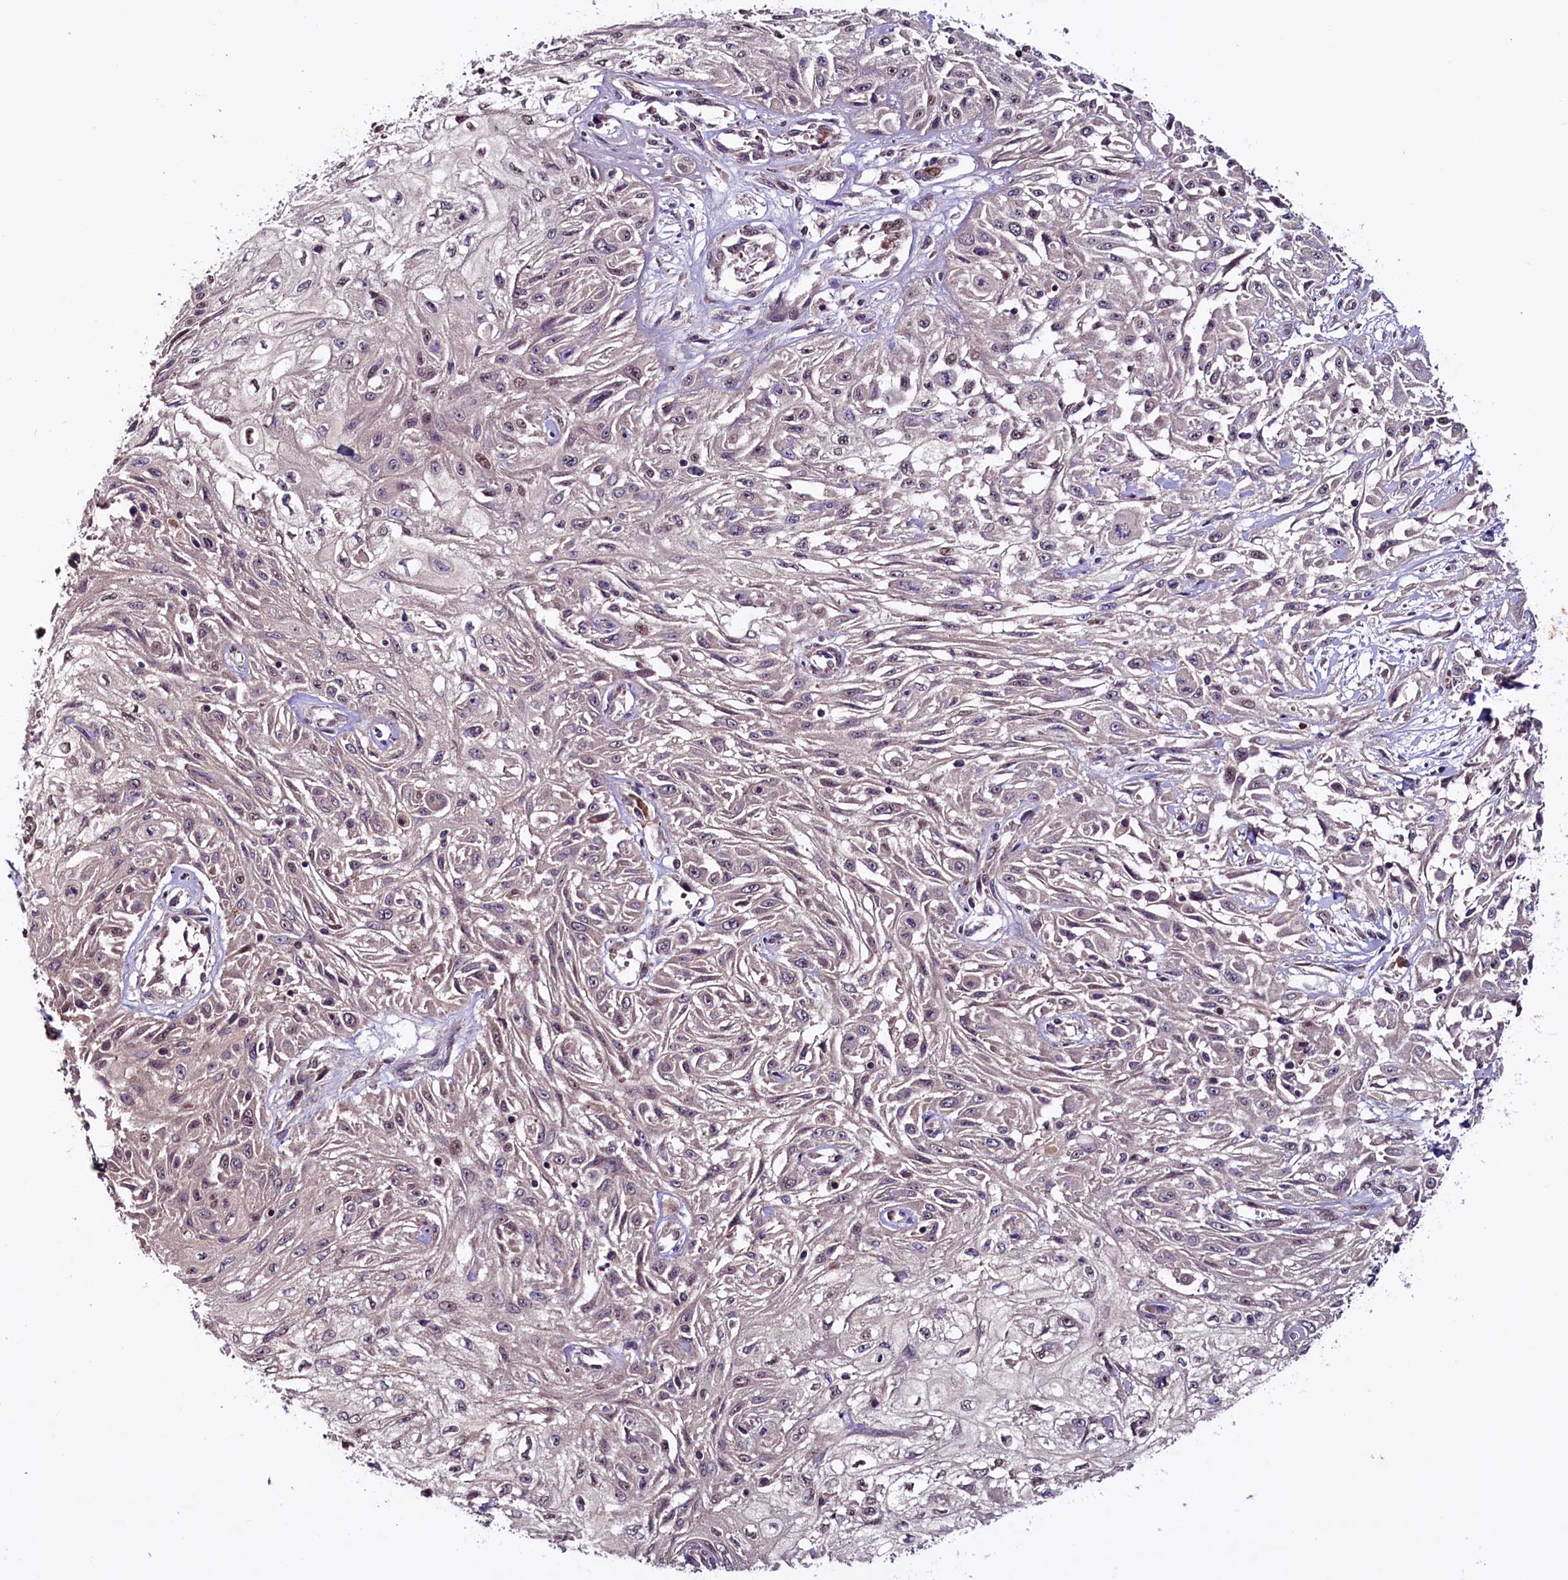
{"staining": {"intensity": "weak", "quantity": "<25%", "location": "nuclear"}, "tissue": "skin cancer", "cell_type": "Tumor cells", "image_type": "cancer", "snomed": [{"axis": "morphology", "description": "Squamous cell carcinoma, NOS"}, {"axis": "morphology", "description": "Squamous cell carcinoma, metastatic, NOS"}, {"axis": "topography", "description": "Skin"}, {"axis": "topography", "description": "Lymph node"}], "caption": "High magnification brightfield microscopy of skin cancer stained with DAB (3,3'-diaminobenzidine) (brown) and counterstained with hematoxylin (blue): tumor cells show no significant expression.", "gene": "RNMT", "patient": {"sex": "male", "age": 75}}